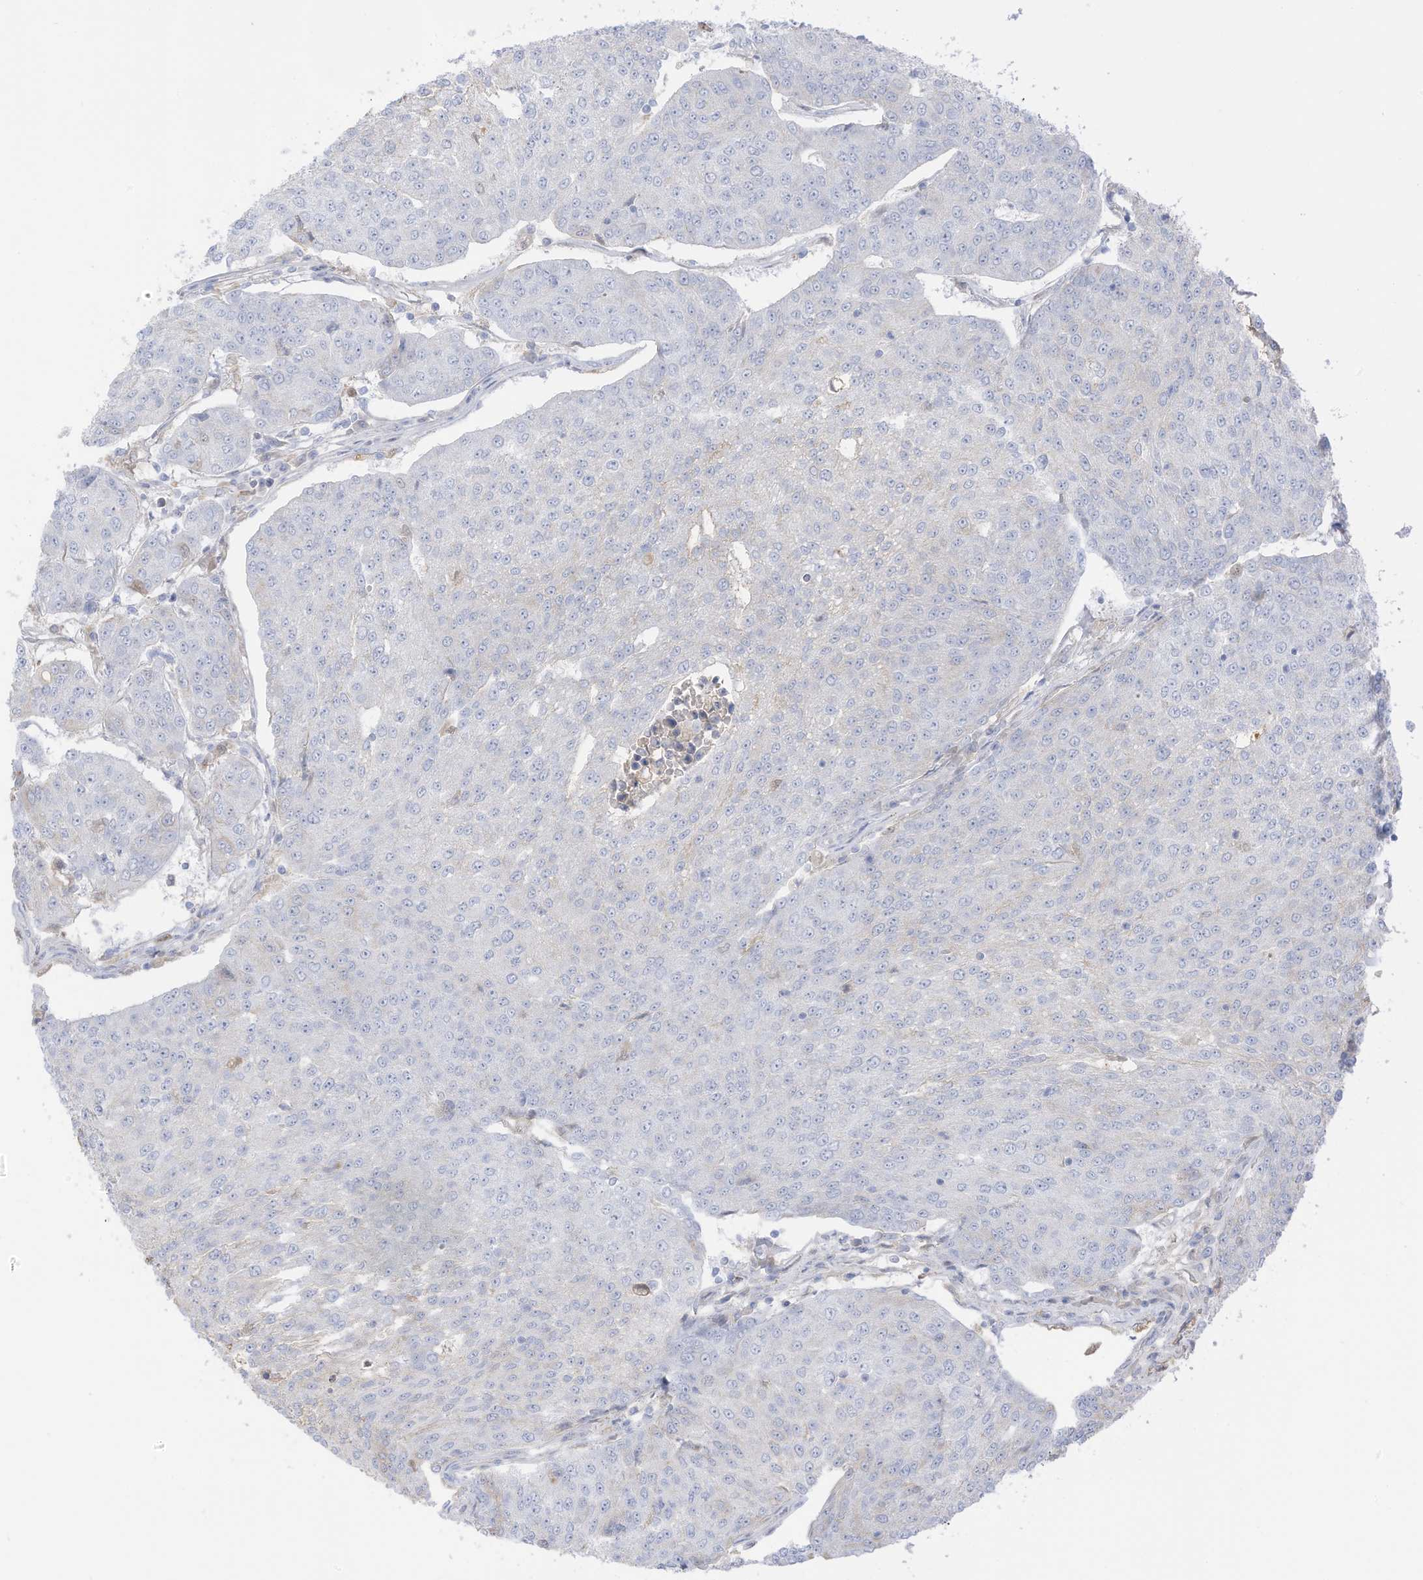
{"staining": {"intensity": "negative", "quantity": "none", "location": "none"}, "tissue": "urothelial cancer", "cell_type": "Tumor cells", "image_type": "cancer", "snomed": [{"axis": "morphology", "description": "Urothelial carcinoma, High grade"}, {"axis": "topography", "description": "Urinary bladder"}], "caption": "The immunohistochemistry histopathology image has no significant staining in tumor cells of urothelial cancer tissue.", "gene": "HSD17B13", "patient": {"sex": "female", "age": 85}}